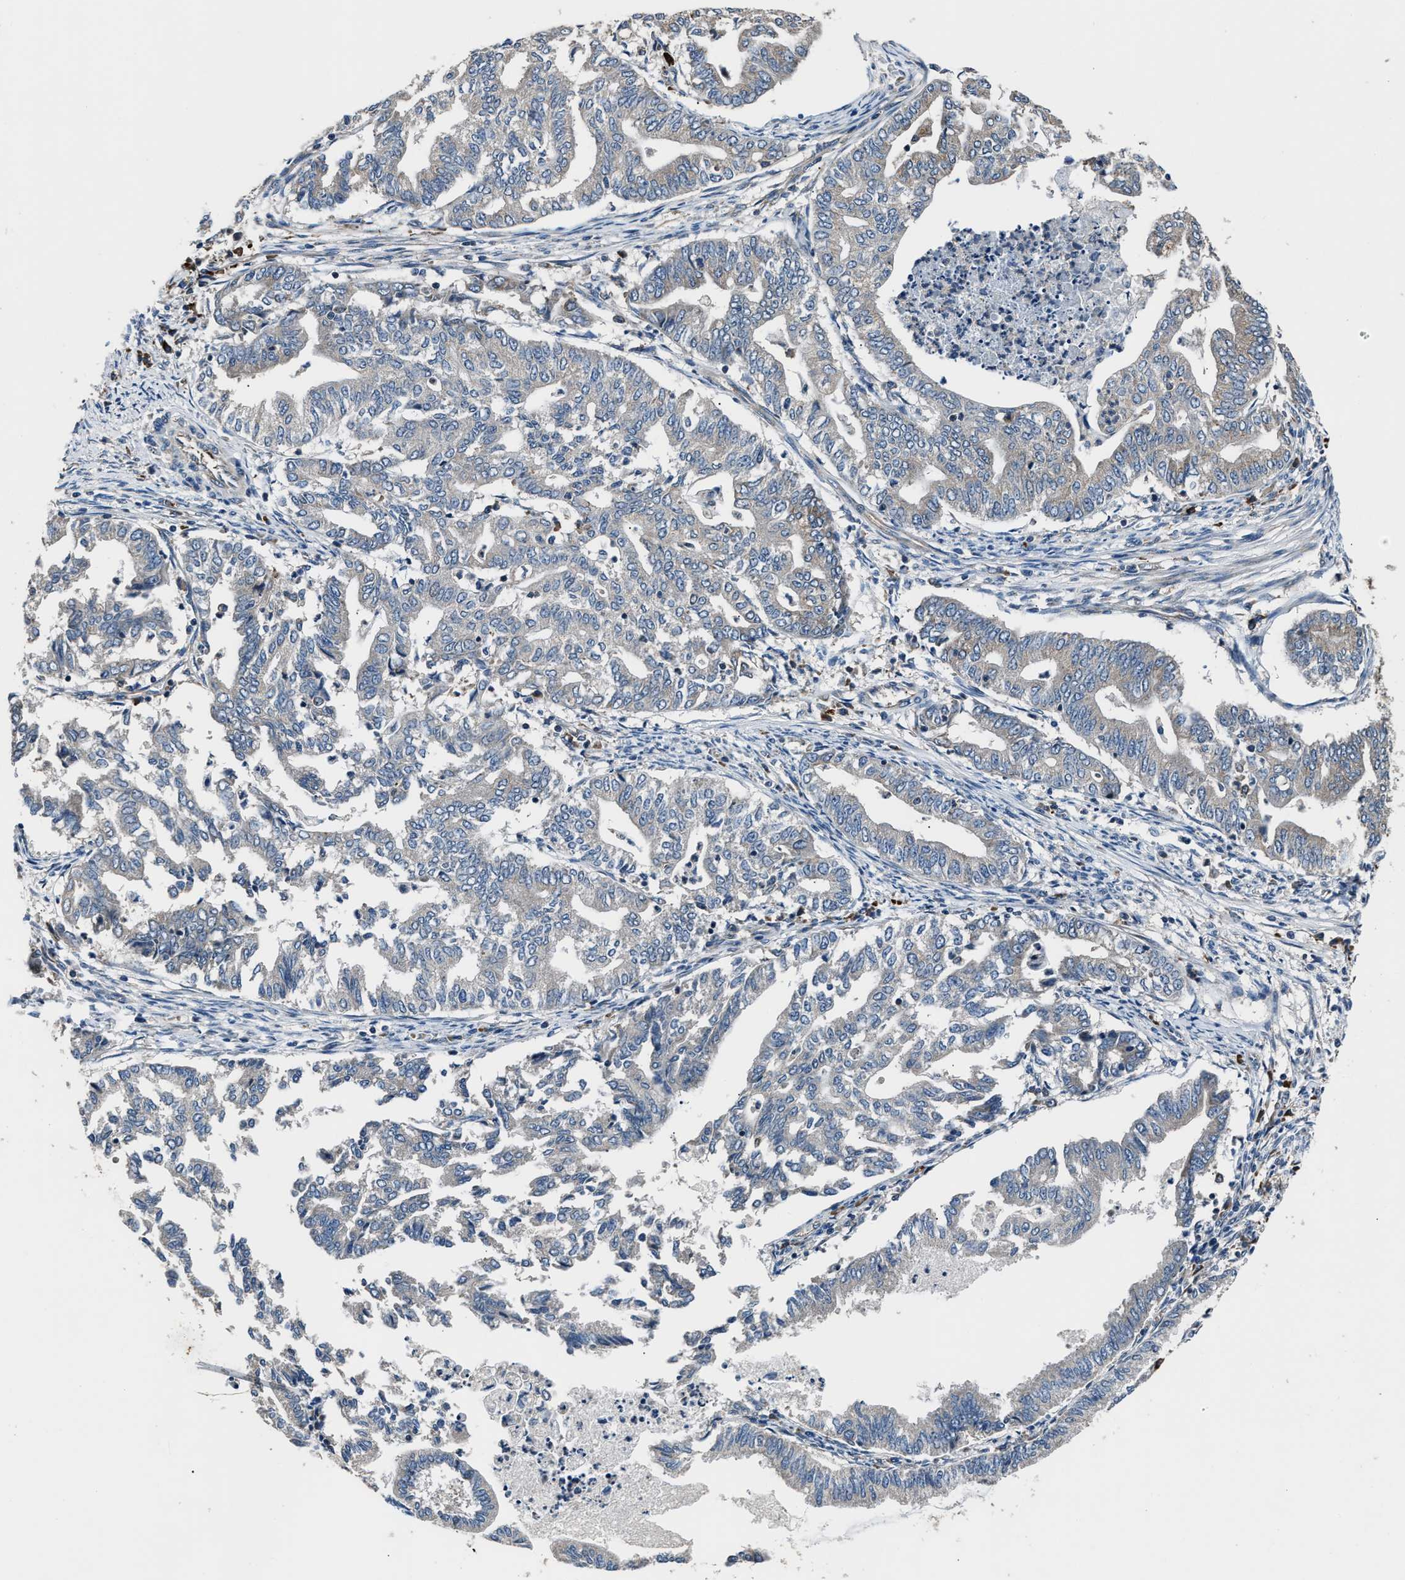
{"staining": {"intensity": "negative", "quantity": "none", "location": "none"}, "tissue": "endometrial cancer", "cell_type": "Tumor cells", "image_type": "cancer", "snomed": [{"axis": "morphology", "description": "Adenocarcinoma, NOS"}, {"axis": "topography", "description": "Endometrium"}], "caption": "Protein analysis of endometrial adenocarcinoma shows no significant expression in tumor cells. (Brightfield microscopy of DAB (3,3'-diaminobenzidine) IHC at high magnification).", "gene": "IMPDH2", "patient": {"sex": "female", "age": 79}}